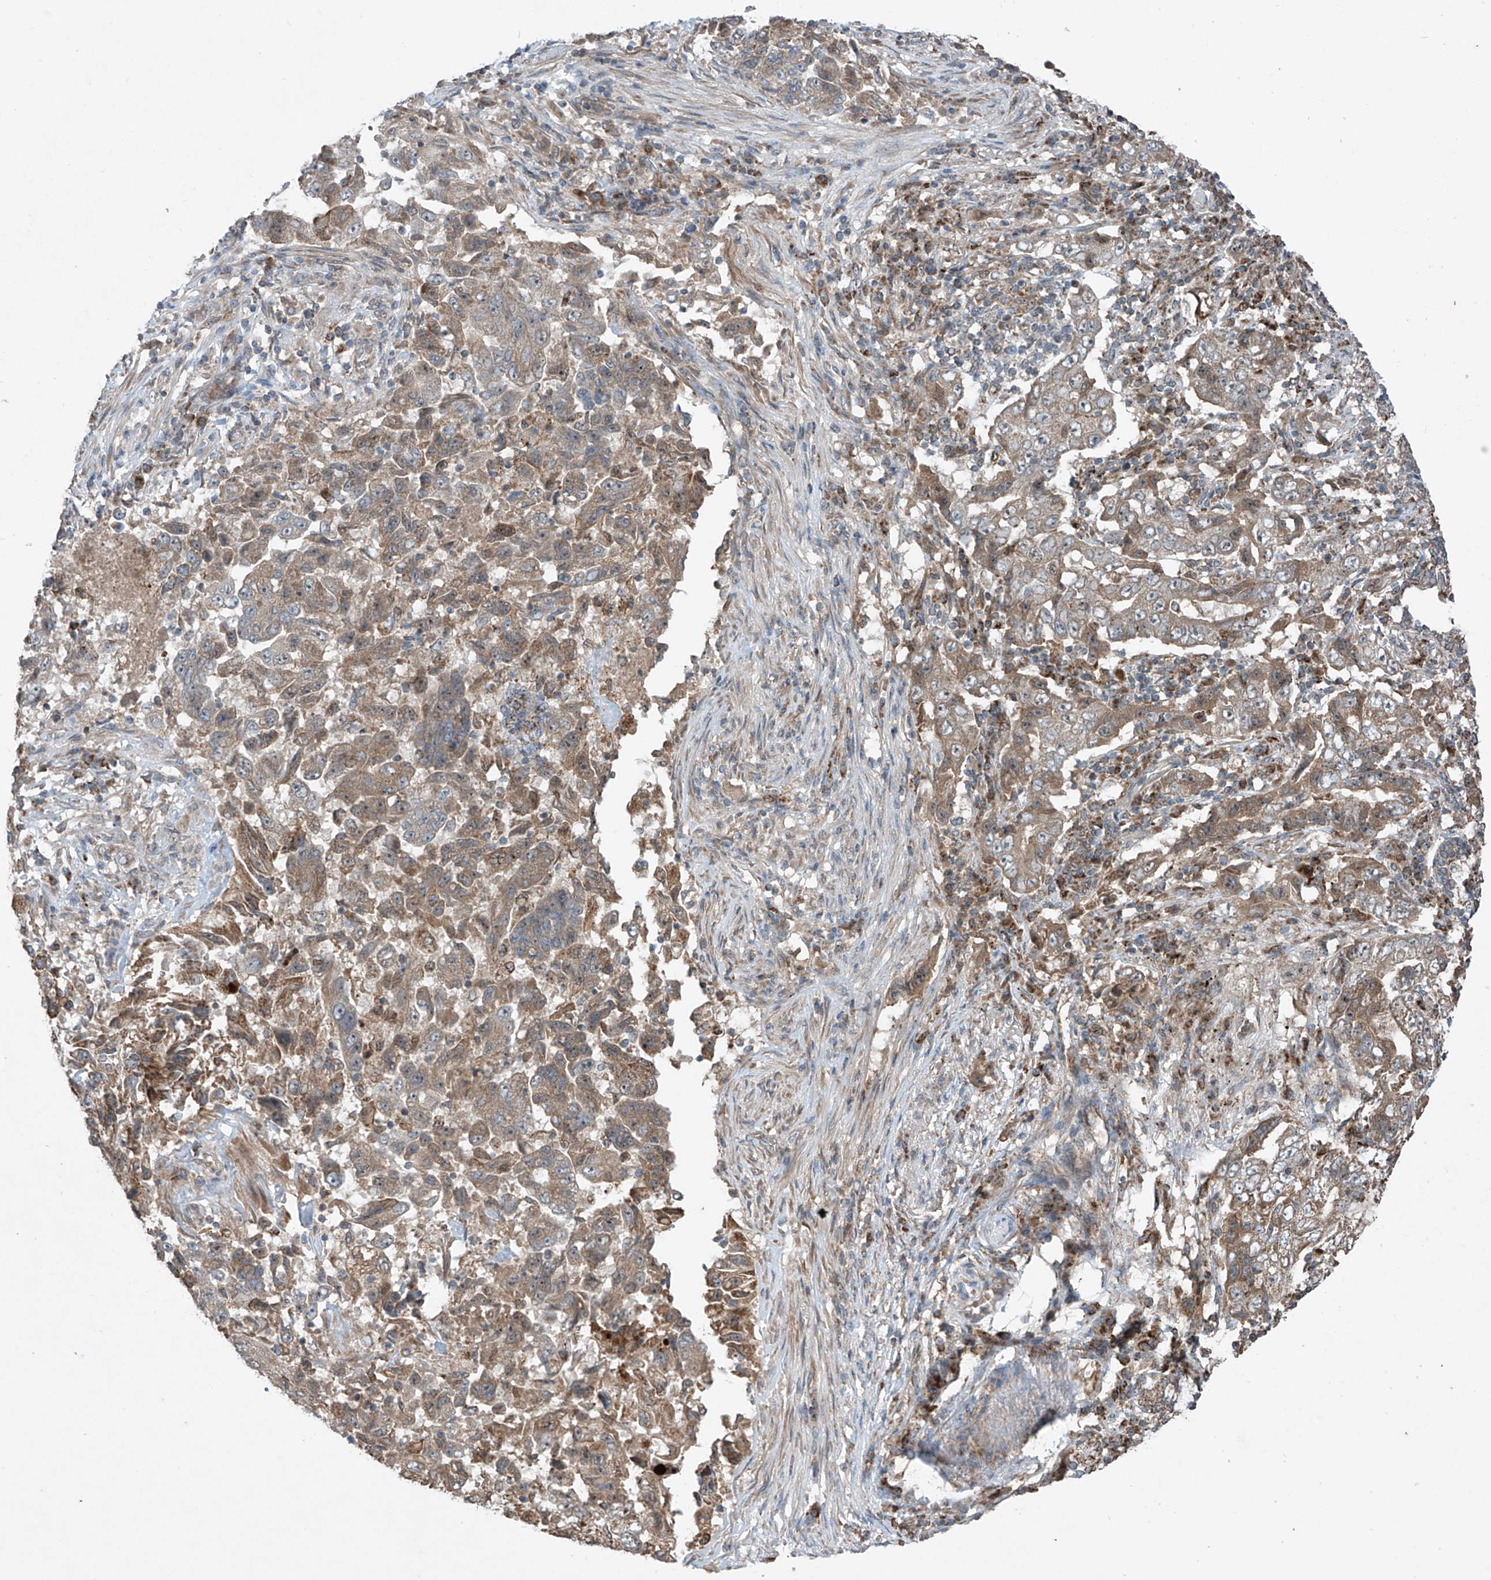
{"staining": {"intensity": "weak", "quantity": ">75%", "location": "cytoplasmic/membranous"}, "tissue": "lung cancer", "cell_type": "Tumor cells", "image_type": "cancer", "snomed": [{"axis": "morphology", "description": "Adenocarcinoma, NOS"}, {"axis": "topography", "description": "Lung"}], "caption": "Immunohistochemical staining of lung cancer (adenocarcinoma) demonstrates low levels of weak cytoplasmic/membranous protein expression in approximately >75% of tumor cells.", "gene": "SAMD3", "patient": {"sex": "female", "age": 51}}